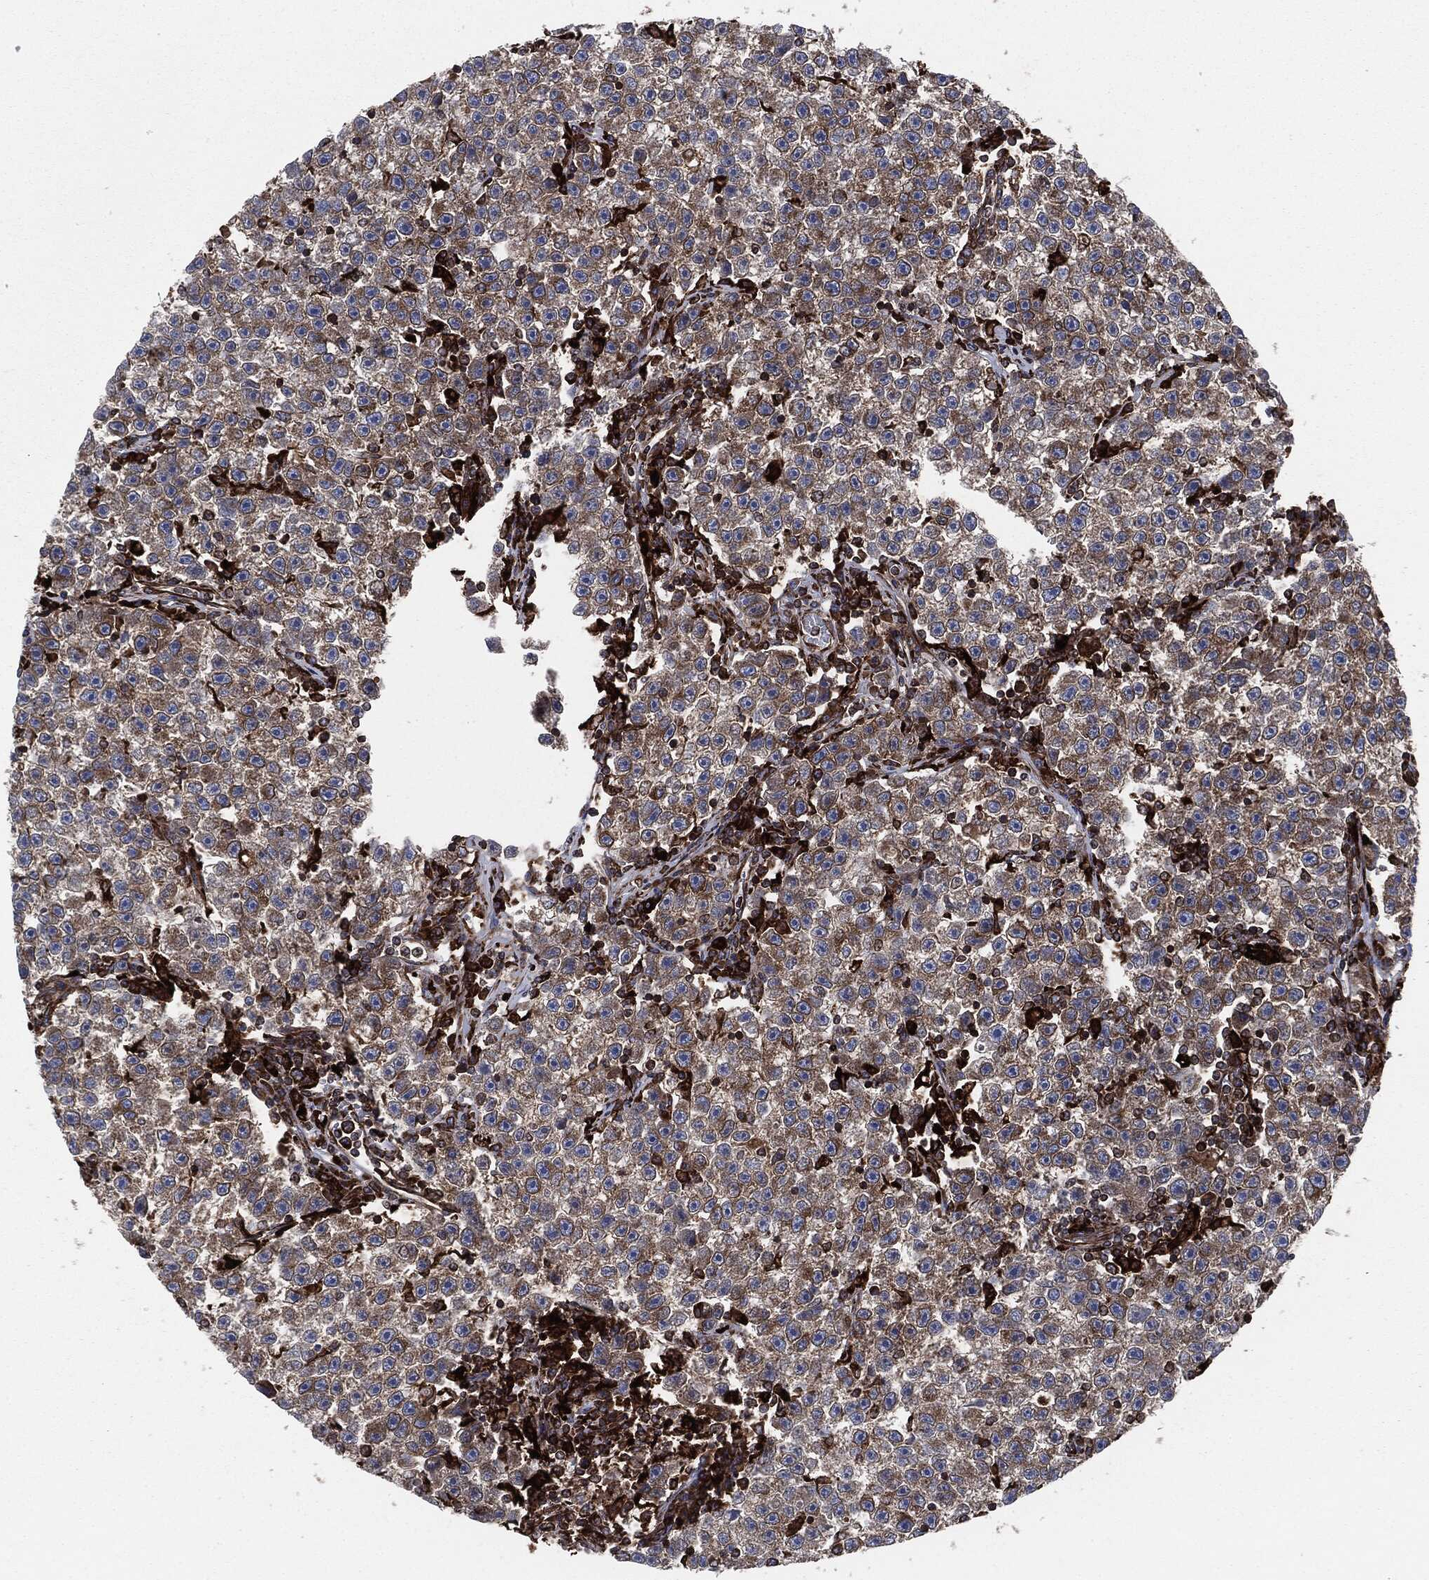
{"staining": {"intensity": "moderate", "quantity": ">75%", "location": "cytoplasmic/membranous"}, "tissue": "testis cancer", "cell_type": "Tumor cells", "image_type": "cancer", "snomed": [{"axis": "morphology", "description": "Seminoma, NOS"}, {"axis": "topography", "description": "Testis"}], "caption": "Moderate cytoplasmic/membranous expression is seen in approximately >75% of tumor cells in testis cancer (seminoma).", "gene": "CALR", "patient": {"sex": "male", "age": 22}}